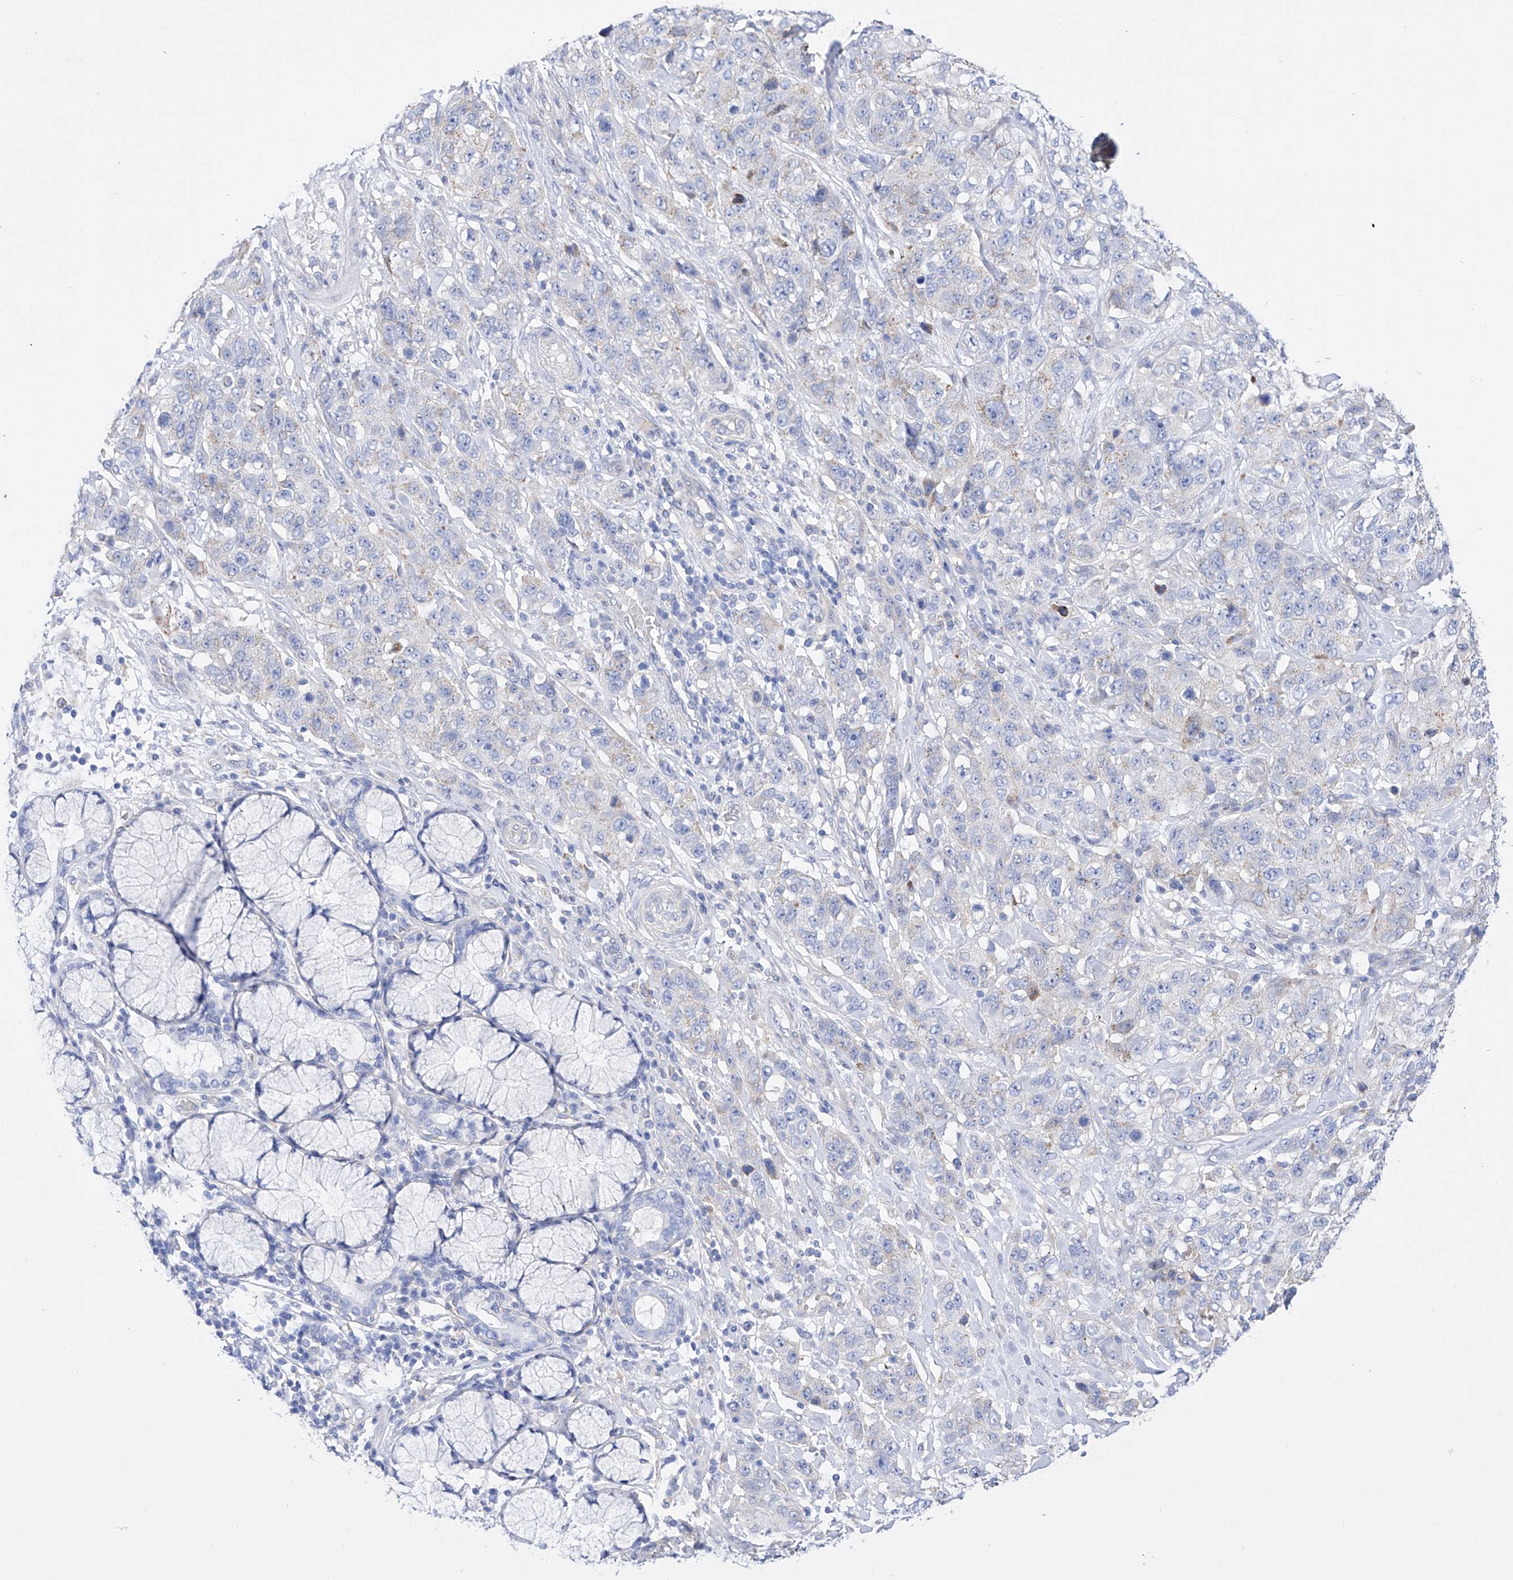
{"staining": {"intensity": "negative", "quantity": "none", "location": "none"}, "tissue": "stomach cancer", "cell_type": "Tumor cells", "image_type": "cancer", "snomed": [{"axis": "morphology", "description": "Adenocarcinoma, NOS"}, {"axis": "topography", "description": "Stomach"}], "caption": "Tumor cells are negative for brown protein staining in adenocarcinoma (stomach). (Immunohistochemistry (ihc), brightfield microscopy, high magnification).", "gene": "ZNF653", "patient": {"sex": "male", "age": 48}}